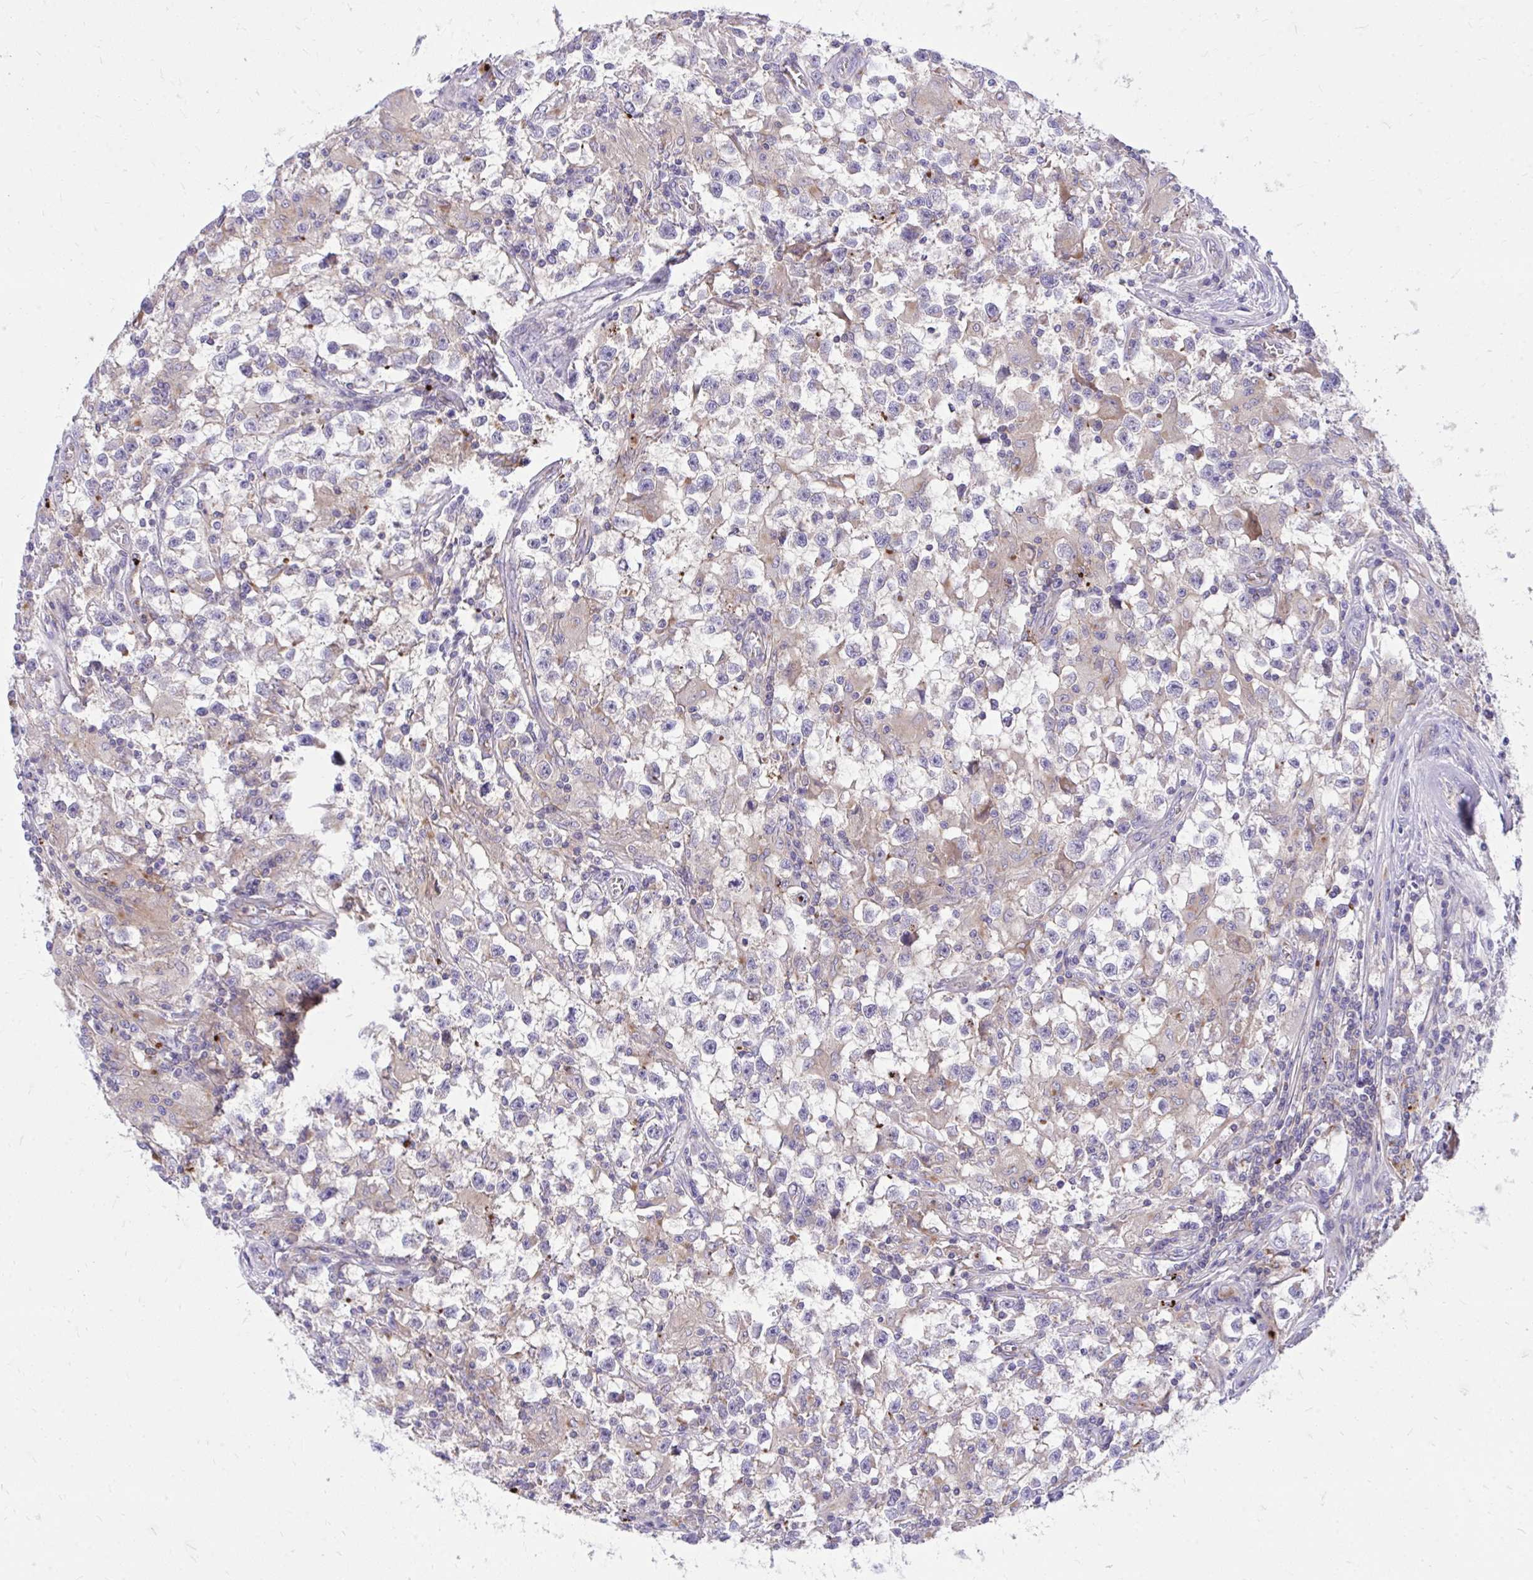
{"staining": {"intensity": "negative", "quantity": "none", "location": "none"}, "tissue": "testis cancer", "cell_type": "Tumor cells", "image_type": "cancer", "snomed": [{"axis": "morphology", "description": "Seminoma, NOS"}, {"axis": "topography", "description": "Testis"}], "caption": "High magnification brightfield microscopy of testis cancer (seminoma) stained with DAB (brown) and counterstained with hematoxylin (blue): tumor cells show no significant positivity.", "gene": "TP53I11", "patient": {"sex": "male", "age": 31}}